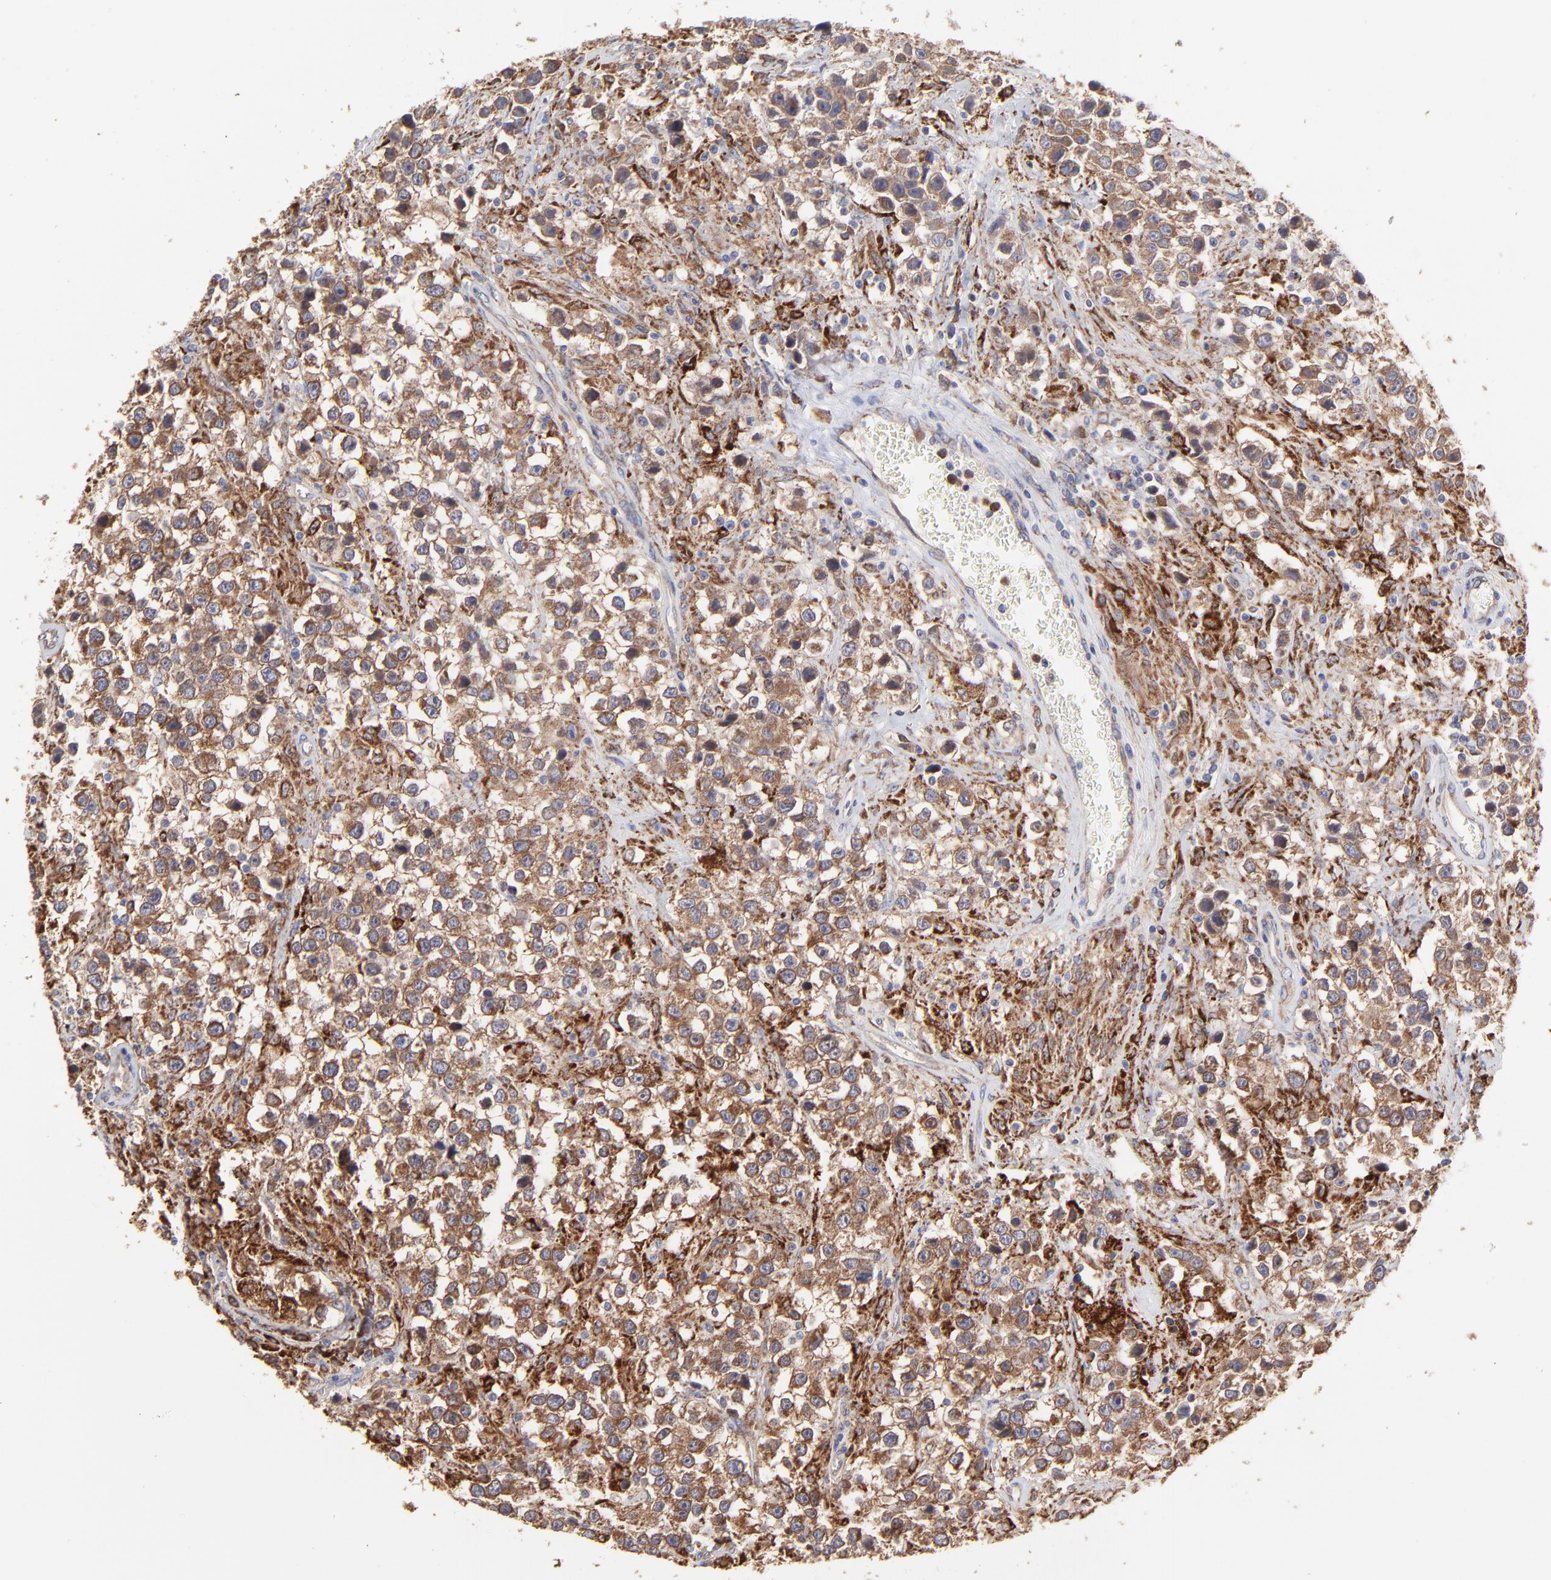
{"staining": {"intensity": "moderate", "quantity": ">75%", "location": "cytoplasmic/membranous"}, "tissue": "testis cancer", "cell_type": "Tumor cells", "image_type": "cancer", "snomed": [{"axis": "morphology", "description": "Seminoma, NOS"}, {"axis": "topography", "description": "Testis"}], "caption": "A photomicrograph of human seminoma (testis) stained for a protein demonstrates moderate cytoplasmic/membranous brown staining in tumor cells.", "gene": "PFKM", "patient": {"sex": "male", "age": 43}}